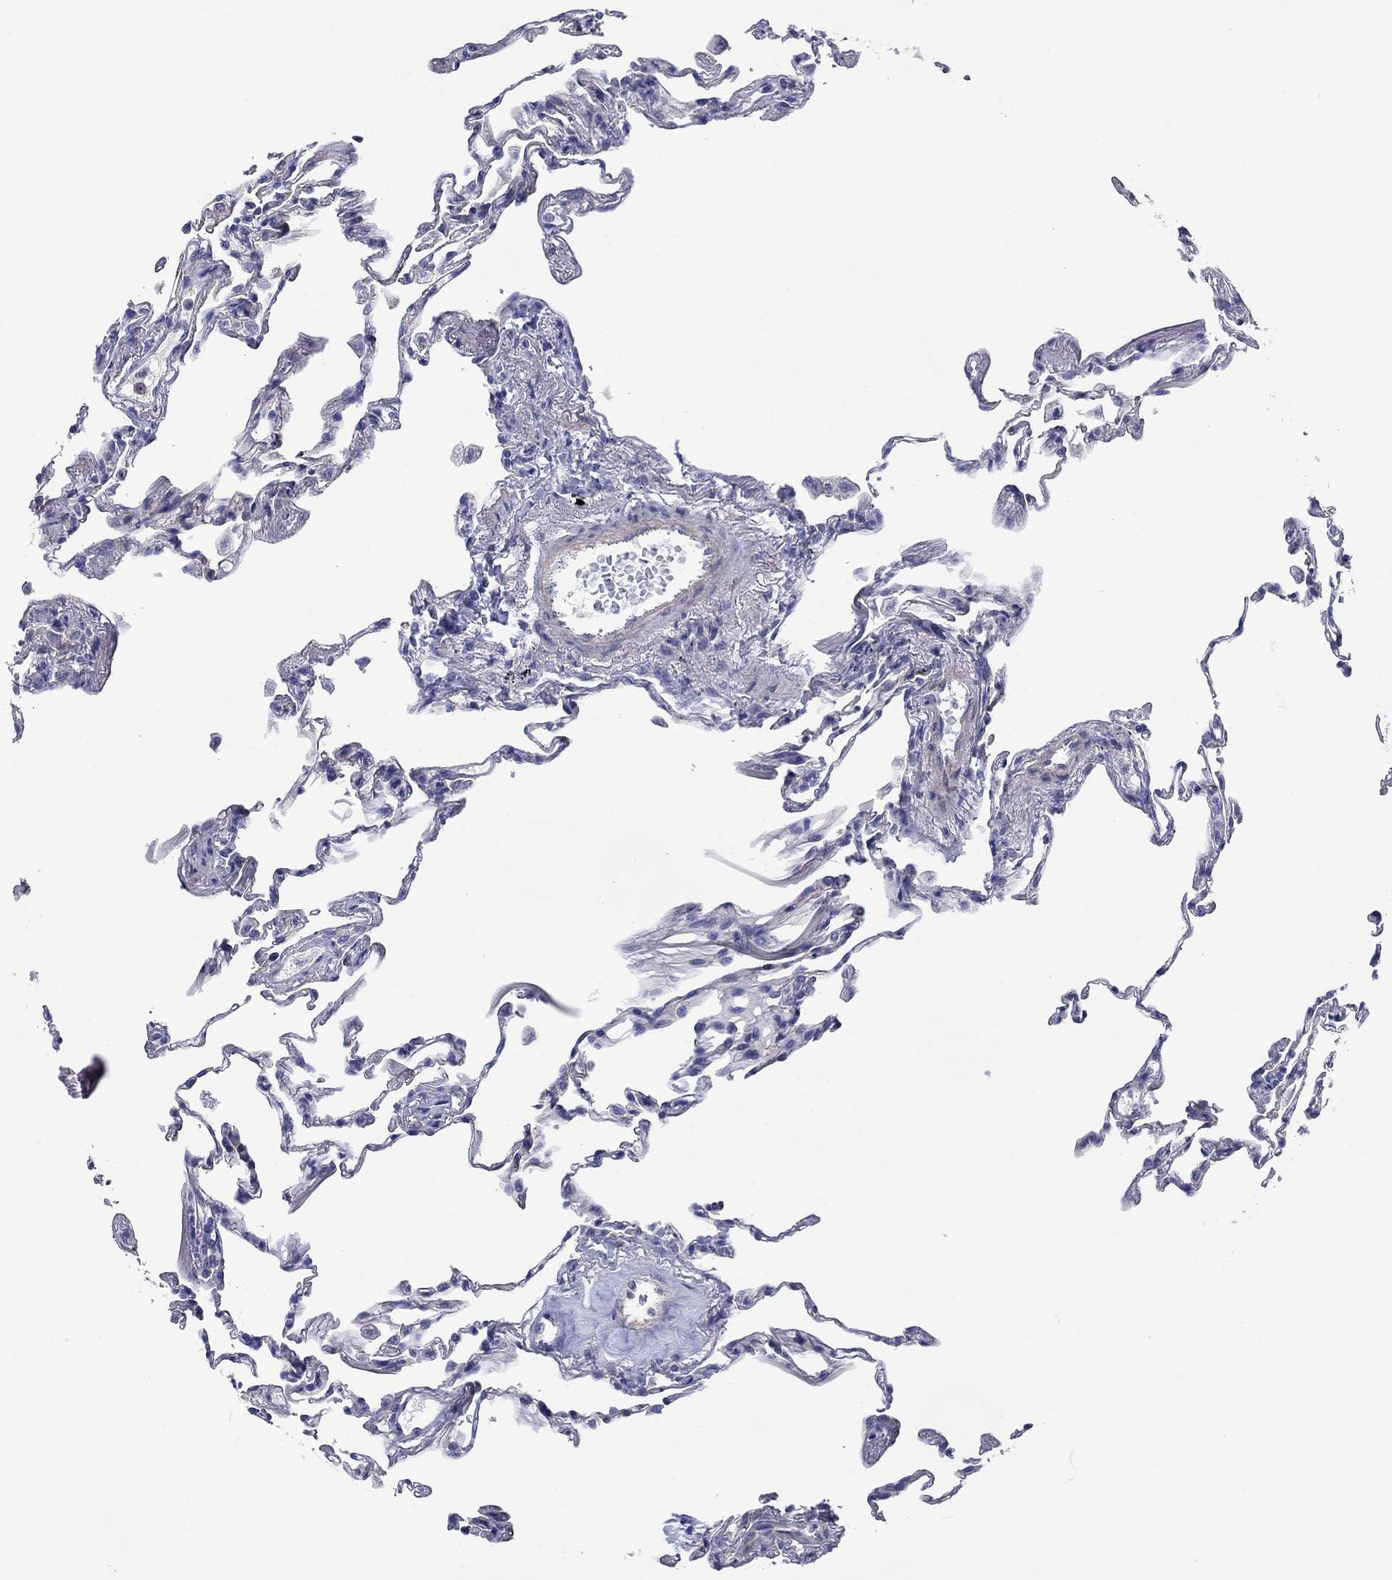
{"staining": {"intensity": "negative", "quantity": "none", "location": "none"}, "tissue": "lung", "cell_type": "Alveolar cells", "image_type": "normal", "snomed": [{"axis": "morphology", "description": "Normal tissue, NOS"}, {"axis": "topography", "description": "Lung"}], "caption": "High power microscopy histopathology image of an IHC histopathology image of benign lung, revealing no significant staining in alveolar cells. Nuclei are stained in blue.", "gene": "TPRN", "patient": {"sex": "female", "age": 57}}